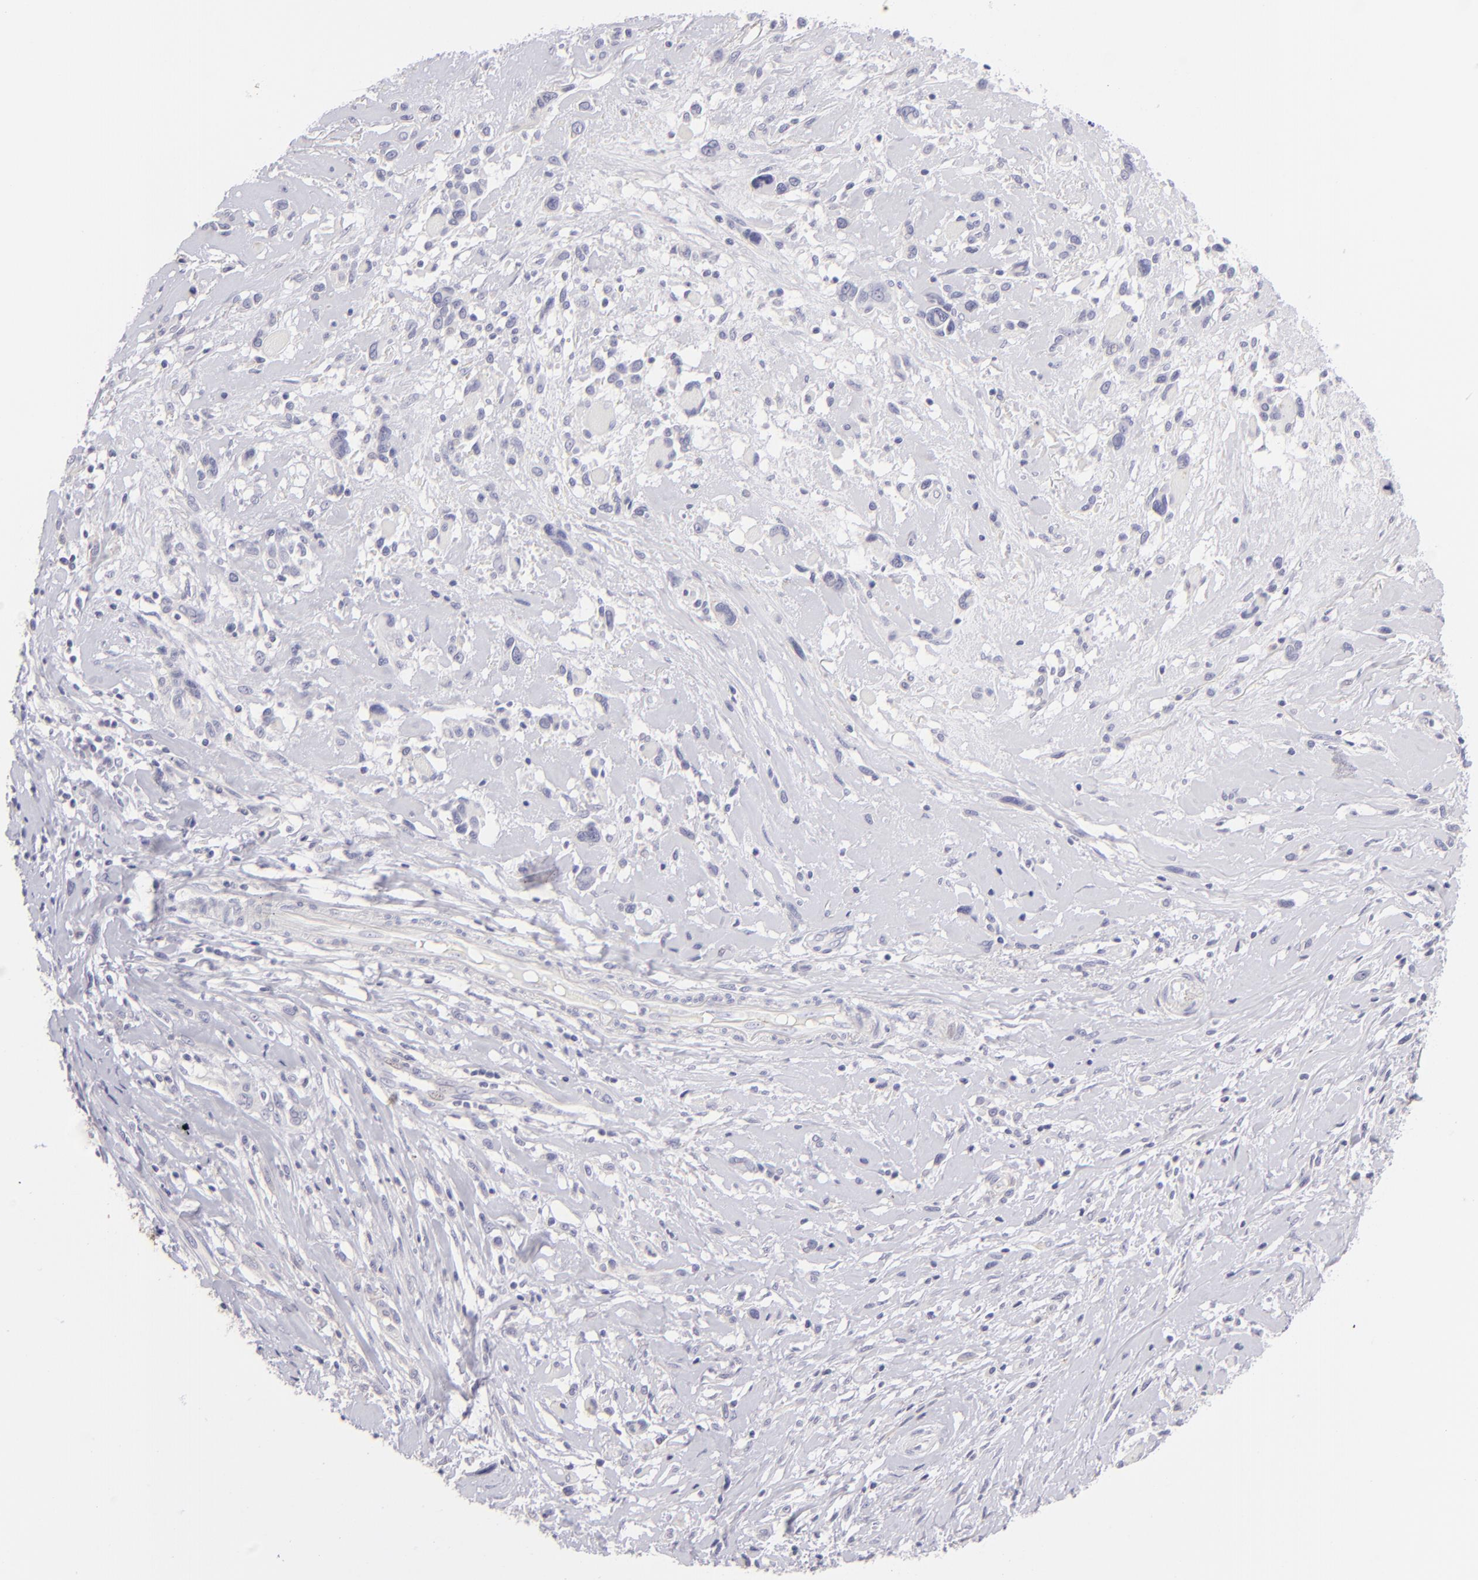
{"staining": {"intensity": "negative", "quantity": "none", "location": "none"}, "tissue": "melanoma", "cell_type": "Tumor cells", "image_type": "cancer", "snomed": [{"axis": "morphology", "description": "Malignant melanoma, NOS"}, {"axis": "topography", "description": "Skin"}], "caption": "A photomicrograph of malignant melanoma stained for a protein exhibits no brown staining in tumor cells.", "gene": "CLDN4", "patient": {"sex": "male", "age": 91}}